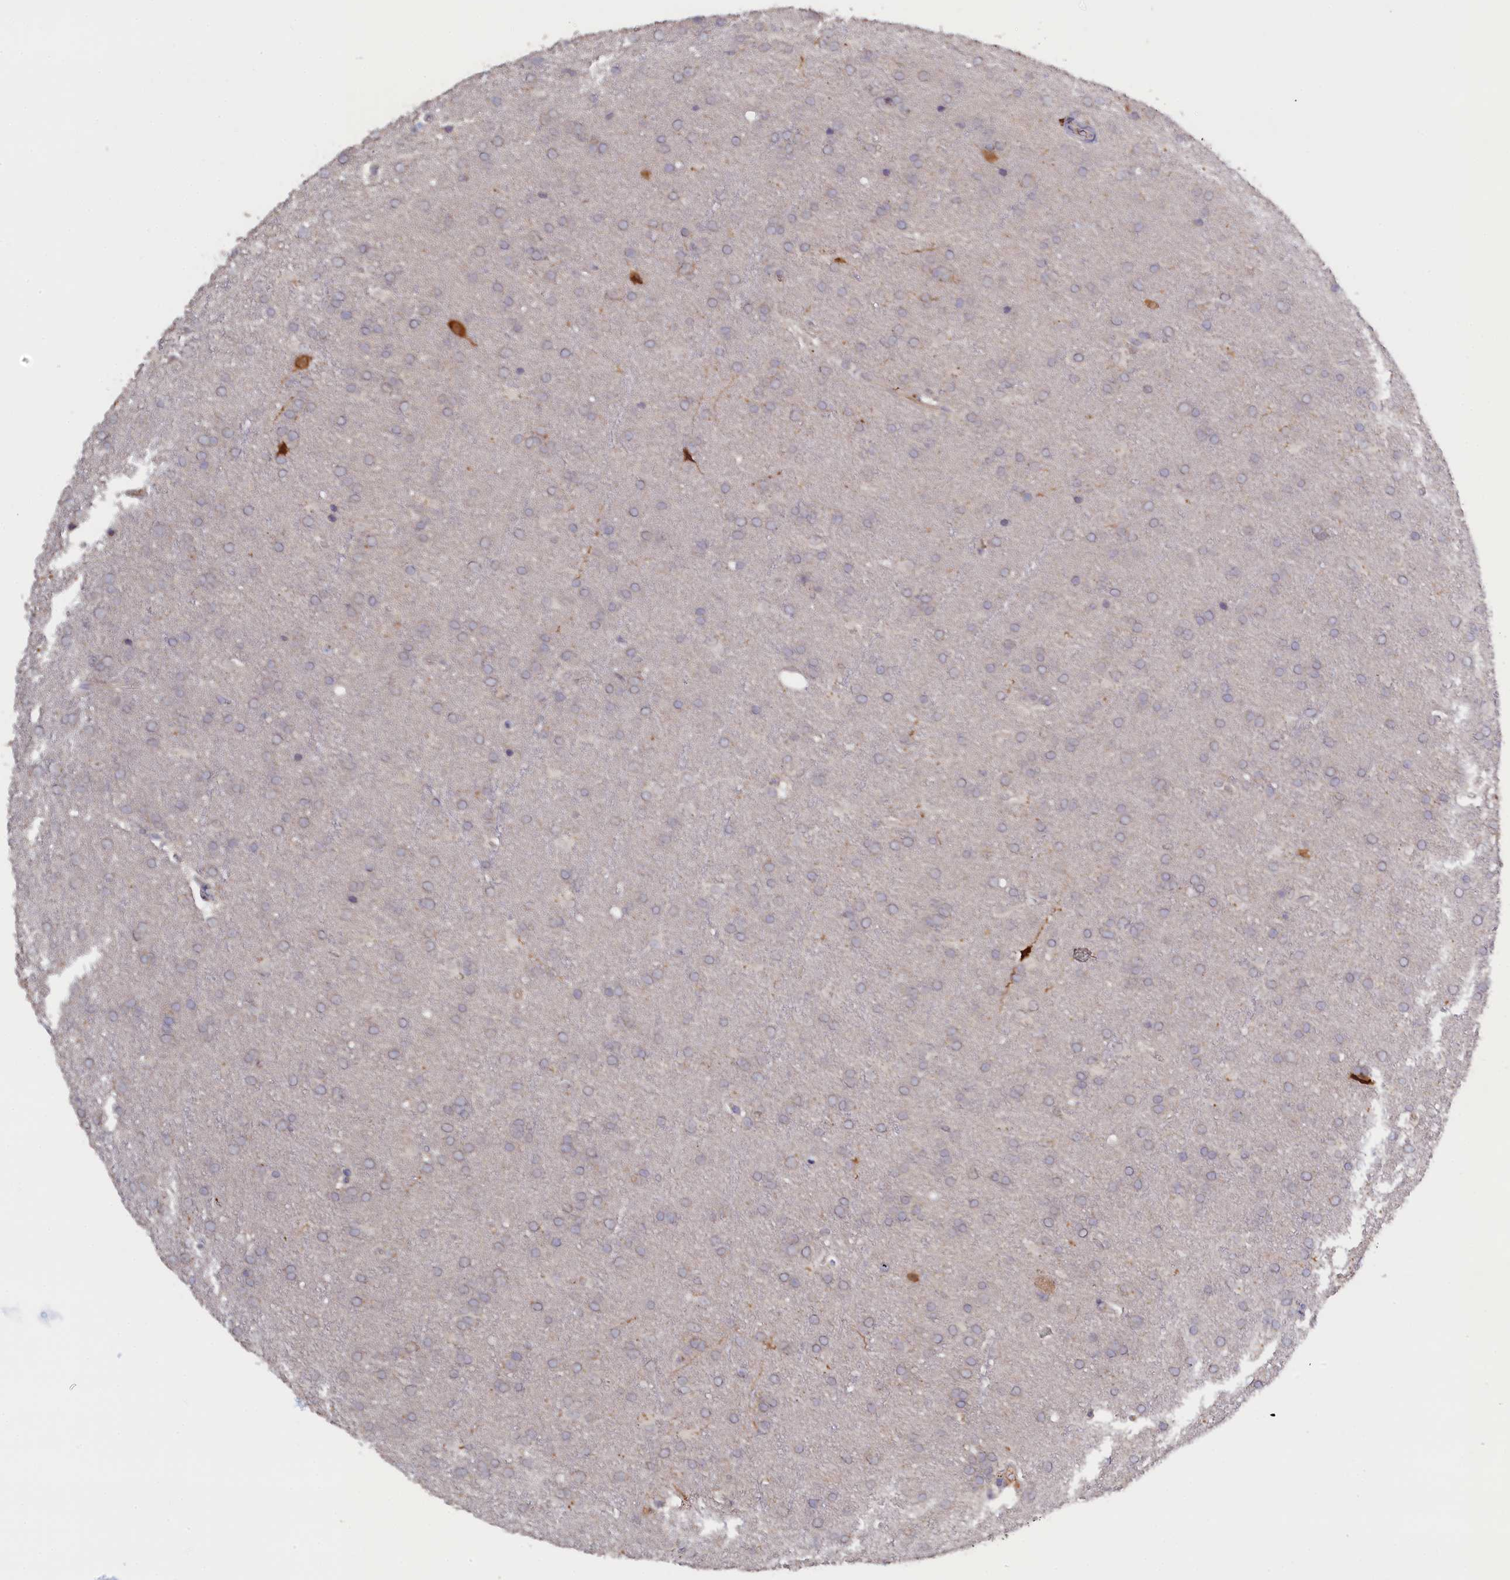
{"staining": {"intensity": "negative", "quantity": "none", "location": "none"}, "tissue": "glioma", "cell_type": "Tumor cells", "image_type": "cancer", "snomed": [{"axis": "morphology", "description": "Glioma, malignant, Low grade"}, {"axis": "topography", "description": "Brain"}], "caption": "DAB immunohistochemical staining of glioma shows no significant staining in tumor cells.", "gene": "CELF5", "patient": {"sex": "female", "age": 32}}